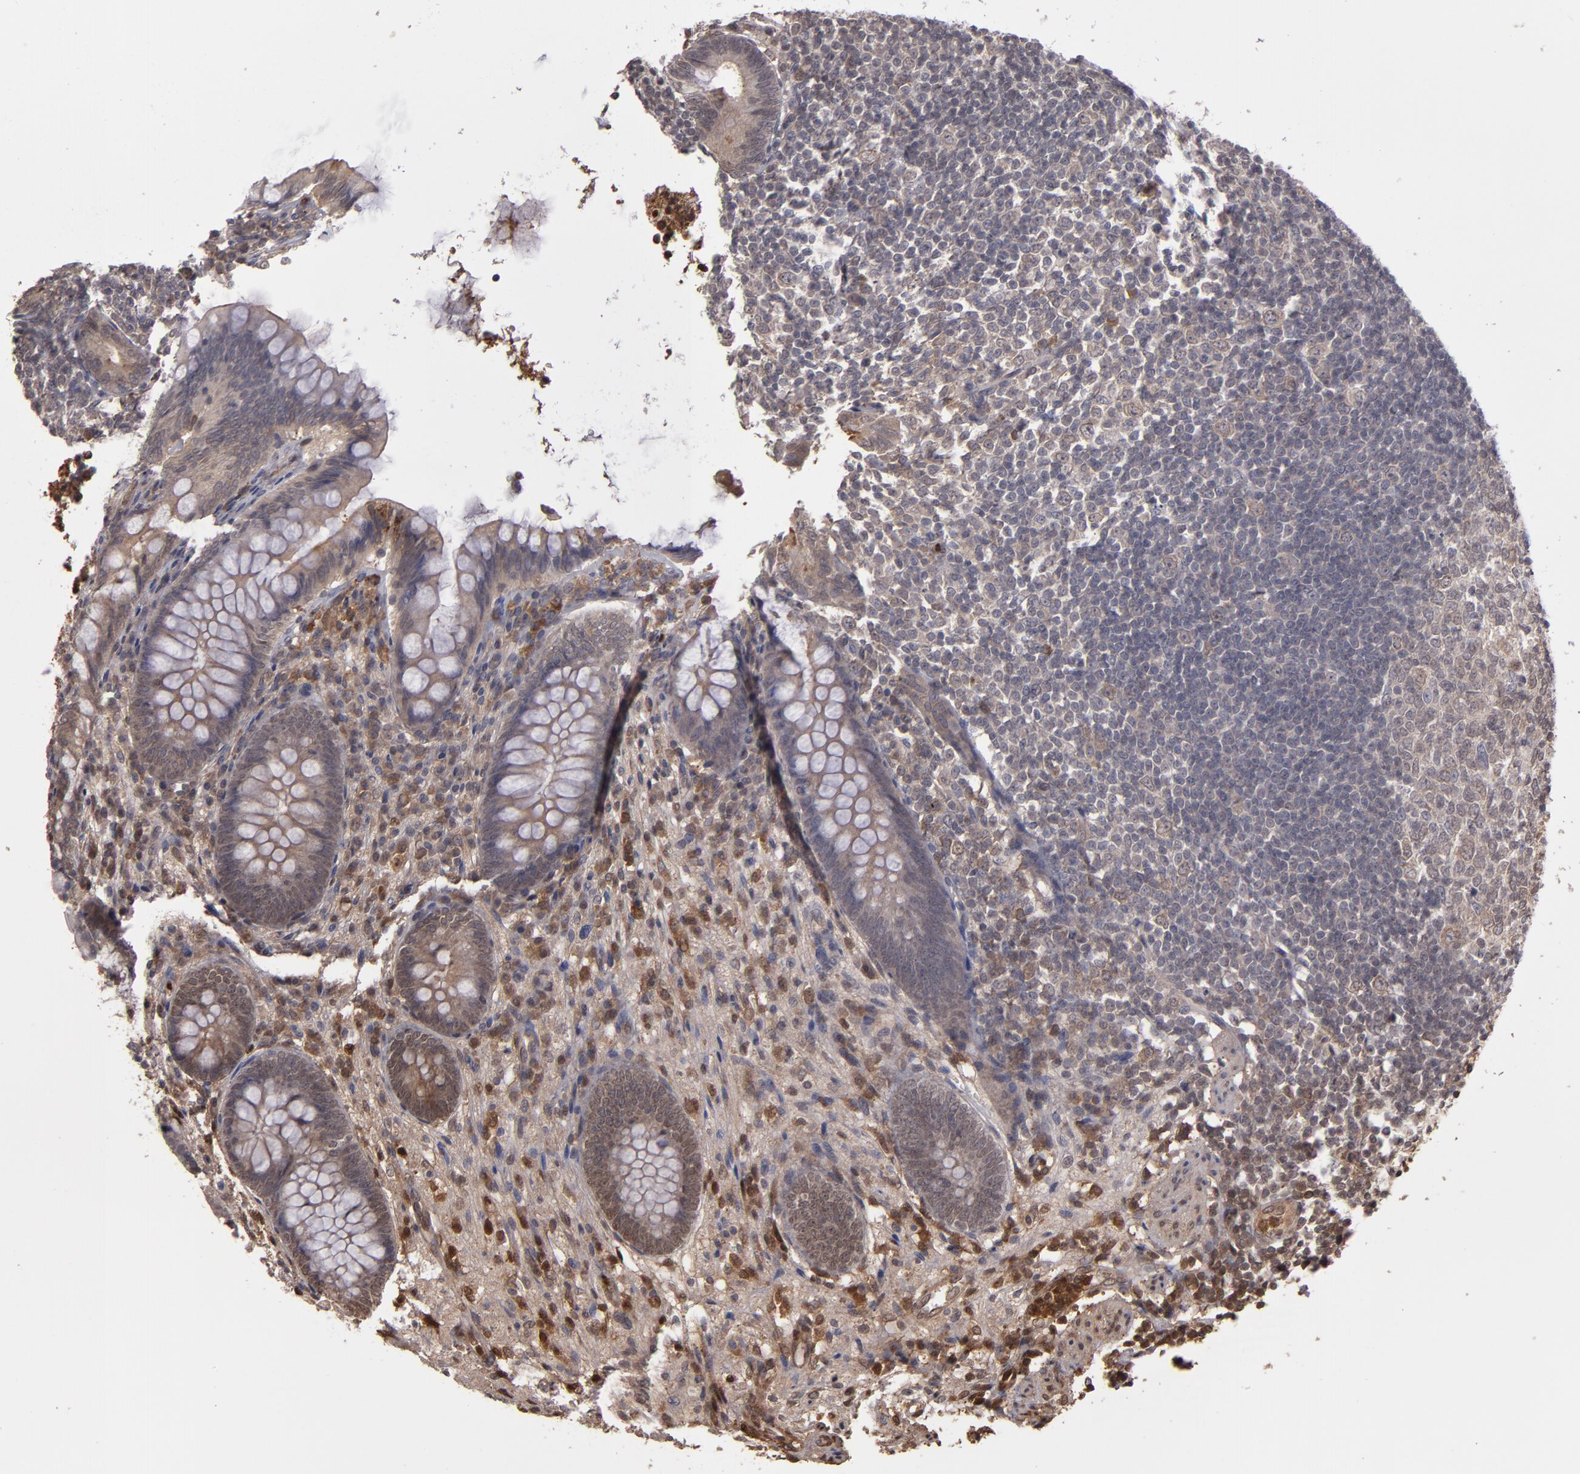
{"staining": {"intensity": "weak", "quantity": "25%-75%", "location": "cytoplasmic/membranous"}, "tissue": "appendix", "cell_type": "Glandular cells", "image_type": "normal", "snomed": [{"axis": "morphology", "description": "Normal tissue, NOS"}, {"axis": "topography", "description": "Appendix"}], "caption": "Immunohistochemistry of normal appendix demonstrates low levels of weak cytoplasmic/membranous staining in about 25%-75% of glandular cells. The protein of interest is stained brown, and the nuclei are stained in blue (DAB IHC with brightfield microscopy, high magnification).", "gene": "SERPINA7", "patient": {"sex": "female", "age": 66}}